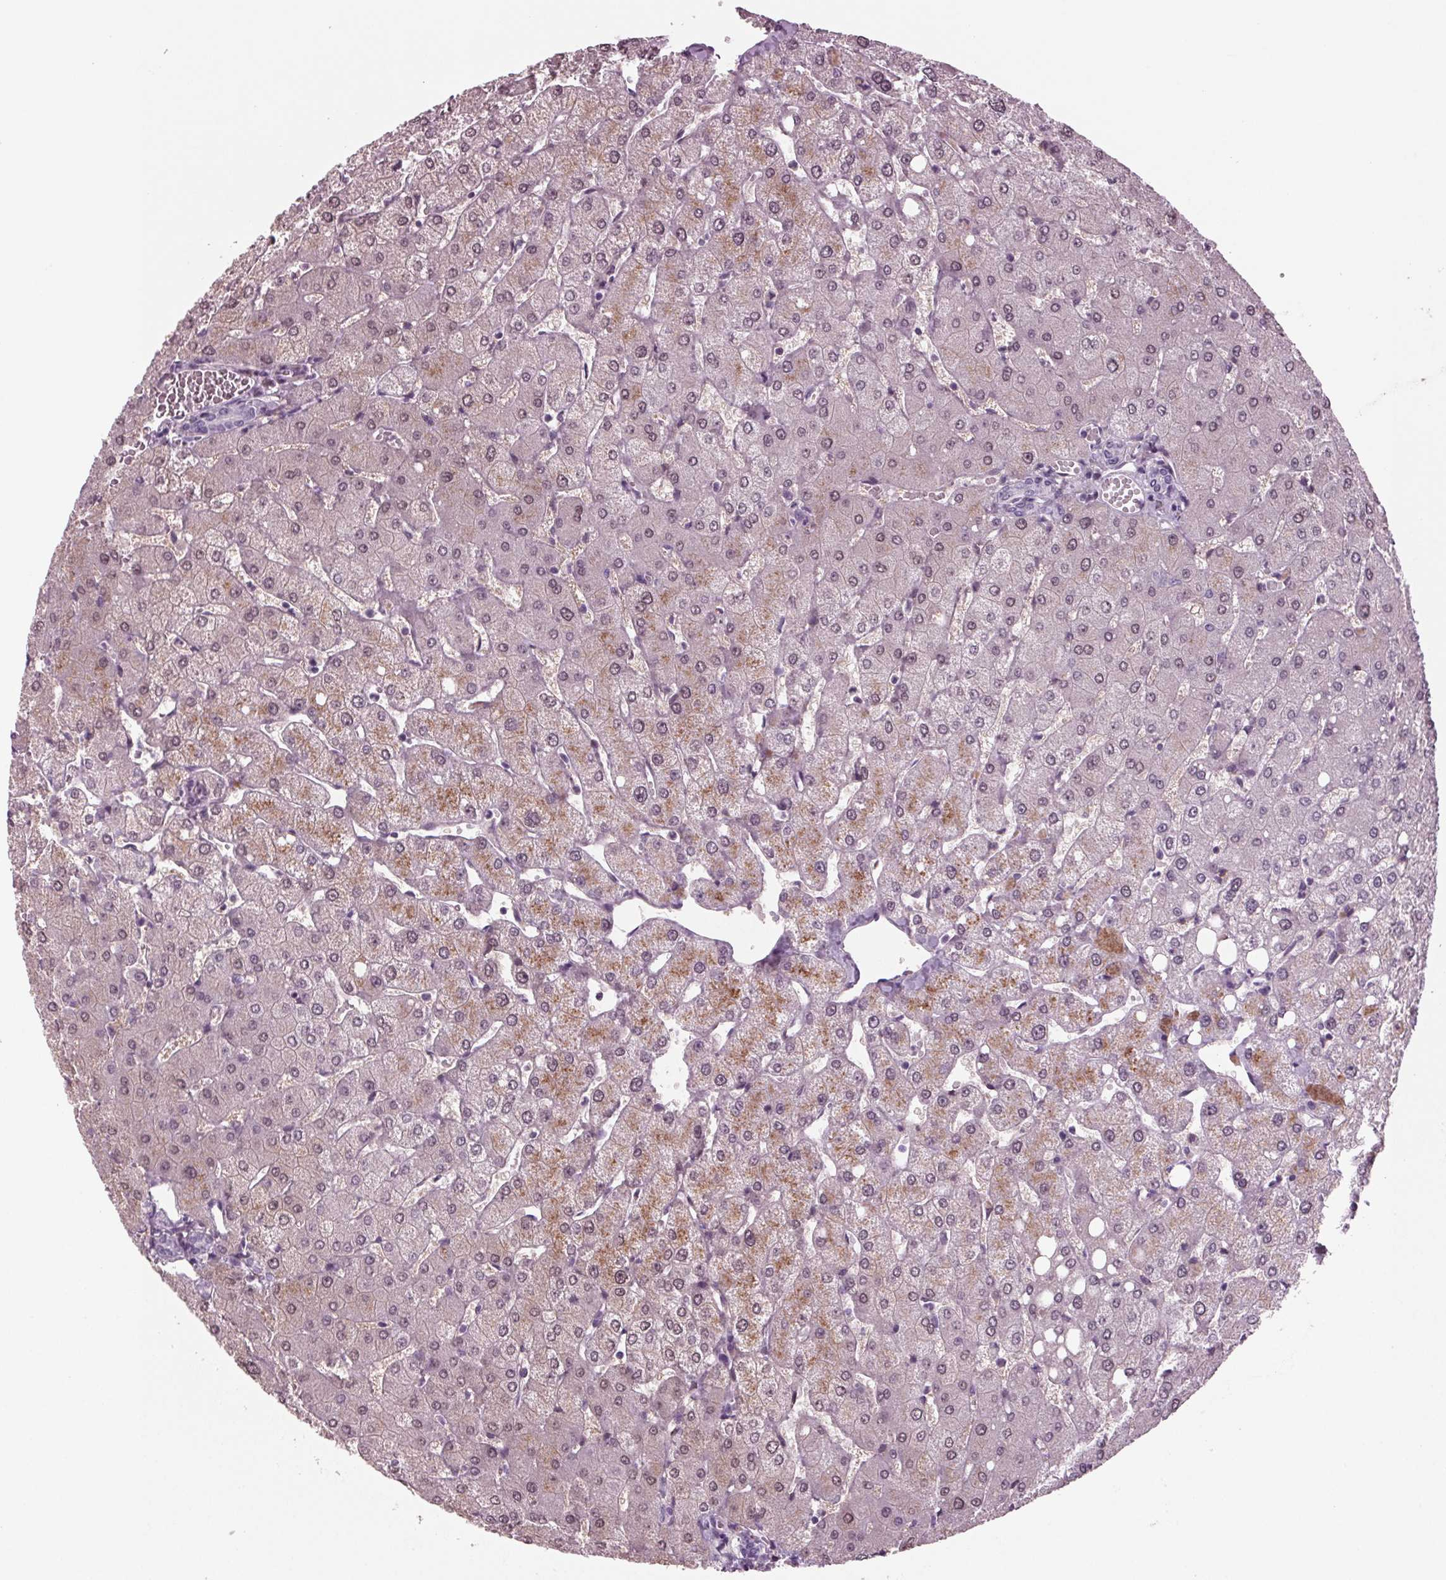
{"staining": {"intensity": "negative", "quantity": "none", "location": "none"}, "tissue": "liver", "cell_type": "Cholangiocytes", "image_type": "normal", "snomed": [{"axis": "morphology", "description": "Normal tissue, NOS"}, {"axis": "topography", "description": "Liver"}], "caption": "Immunohistochemical staining of unremarkable liver displays no significant staining in cholangiocytes. (Brightfield microscopy of DAB (3,3'-diaminobenzidine) immunohistochemistry (IHC) at high magnification).", "gene": "BHLHE22", "patient": {"sex": "female", "age": 54}}